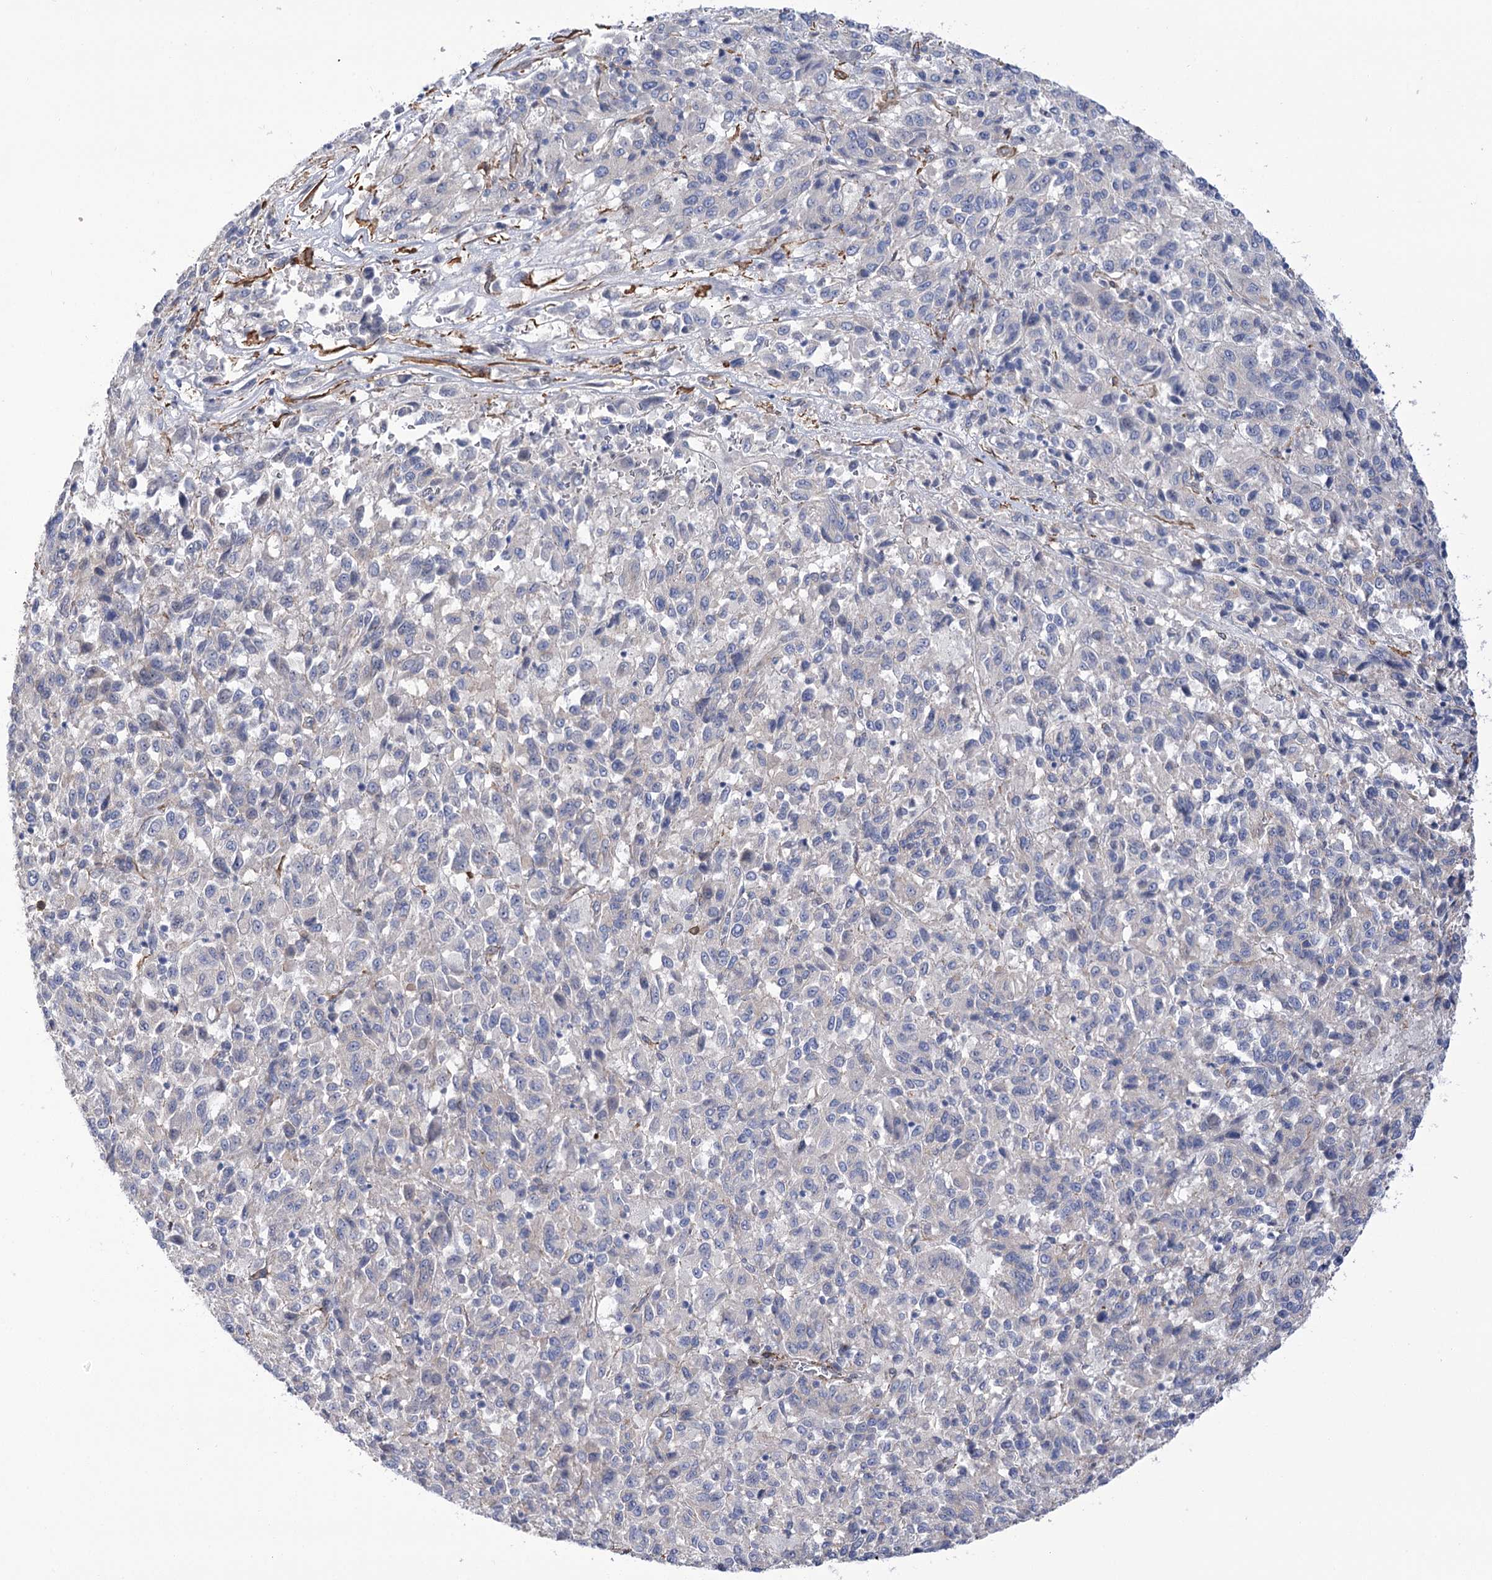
{"staining": {"intensity": "negative", "quantity": "none", "location": "none"}, "tissue": "melanoma", "cell_type": "Tumor cells", "image_type": "cancer", "snomed": [{"axis": "morphology", "description": "Malignant melanoma, Metastatic site"}, {"axis": "topography", "description": "Lung"}], "caption": "Protein analysis of melanoma shows no significant staining in tumor cells.", "gene": "WASHC3", "patient": {"sex": "male", "age": 64}}